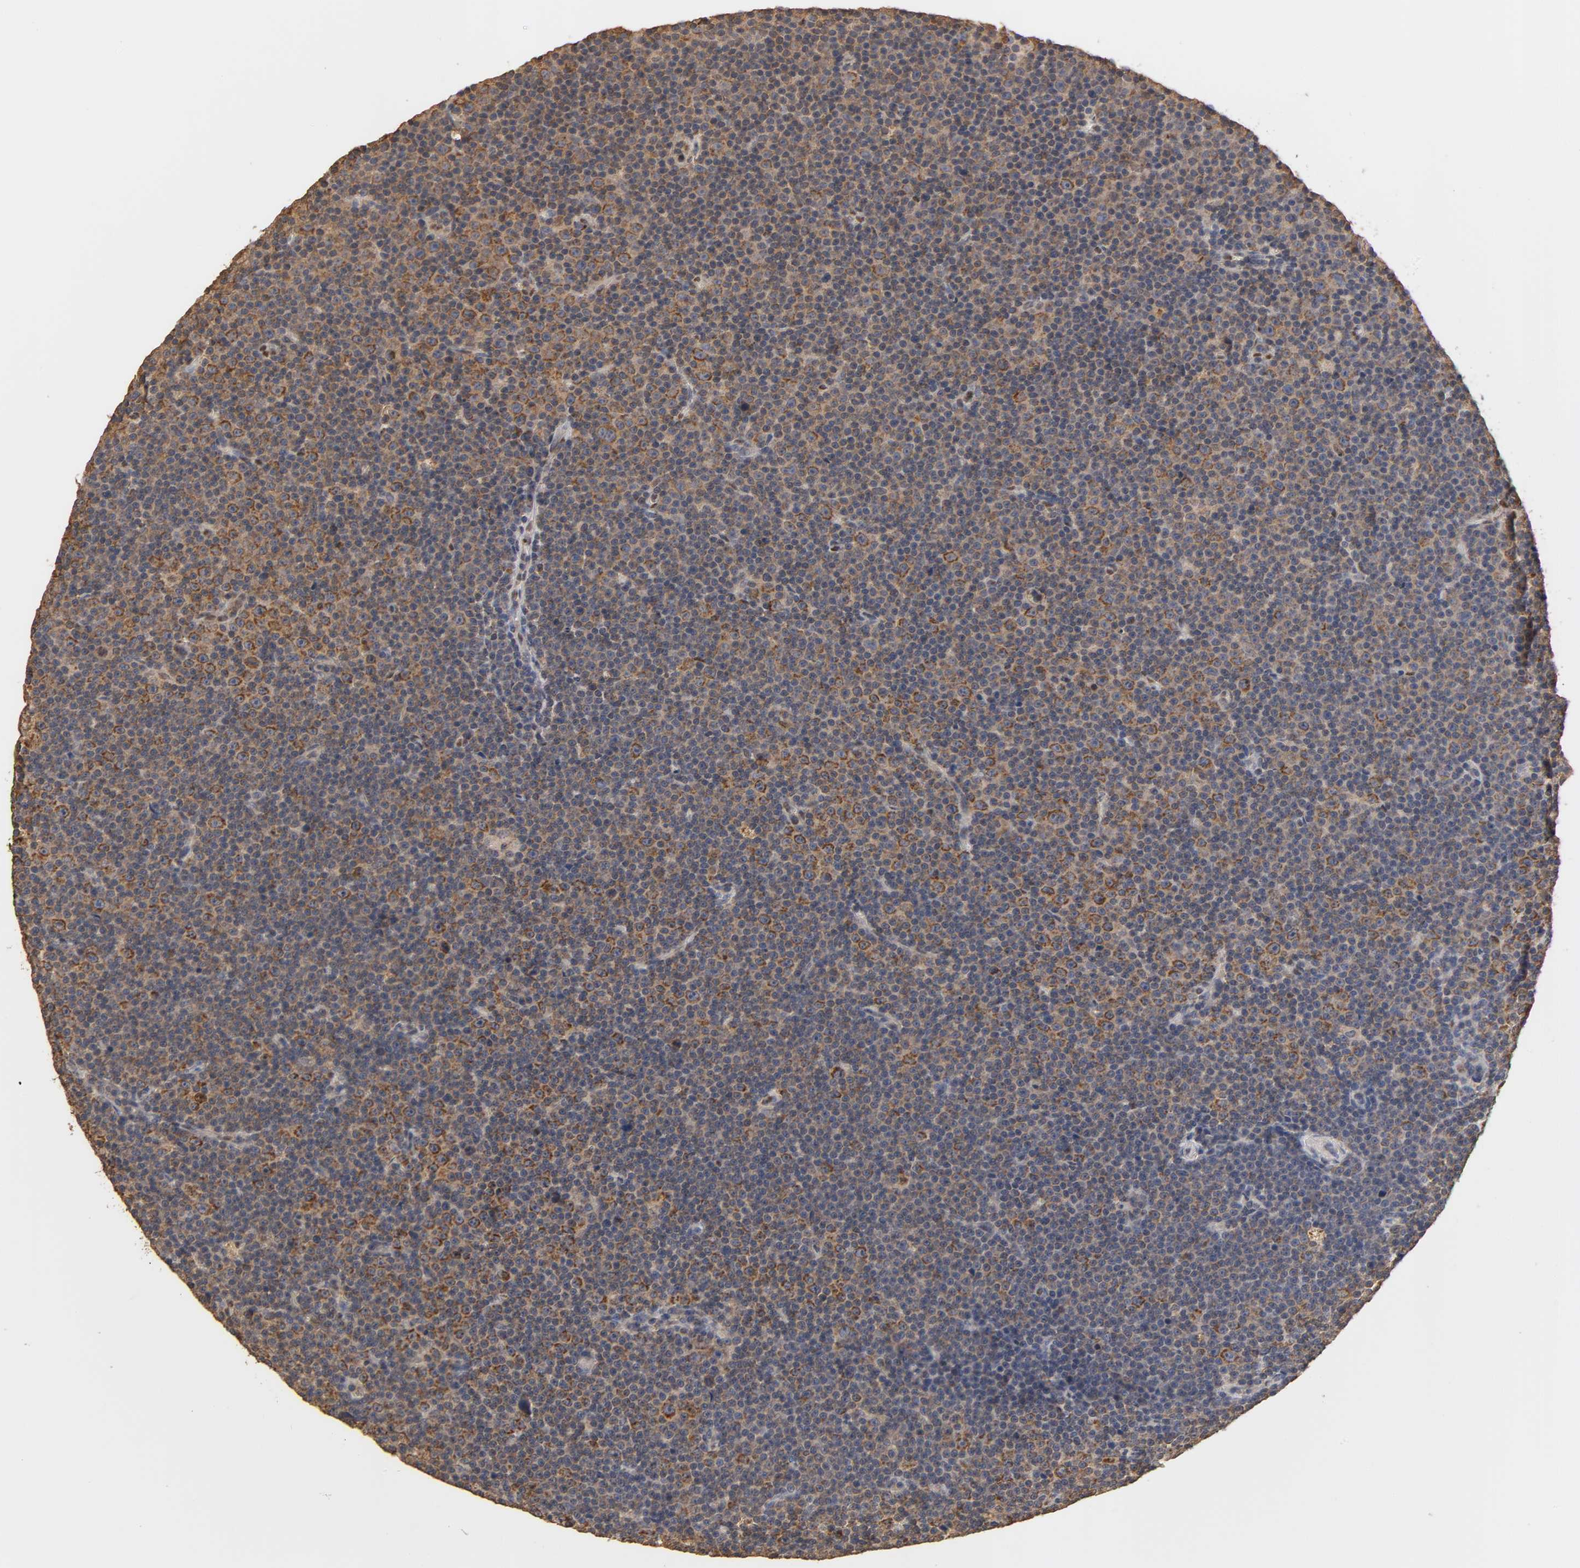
{"staining": {"intensity": "strong", "quantity": "25%-75%", "location": "cytoplasmic/membranous"}, "tissue": "lymphoma", "cell_type": "Tumor cells", "image_type": "cancer", "snomed": [{"axis": "morphology", "description": "Malignant lymphoma, non-Hodgkin's type, Low grade"}, {"axis": "topography", "description": "Lymph node"}], "caption": "Immunohistochemical staining of lymphoma displays strong cytoplasmic/membranous protein positivity in approximately 25%-75% of tumor cells.", "gene": "PKN1", "patient": {"sex": "female", "age": 67}}